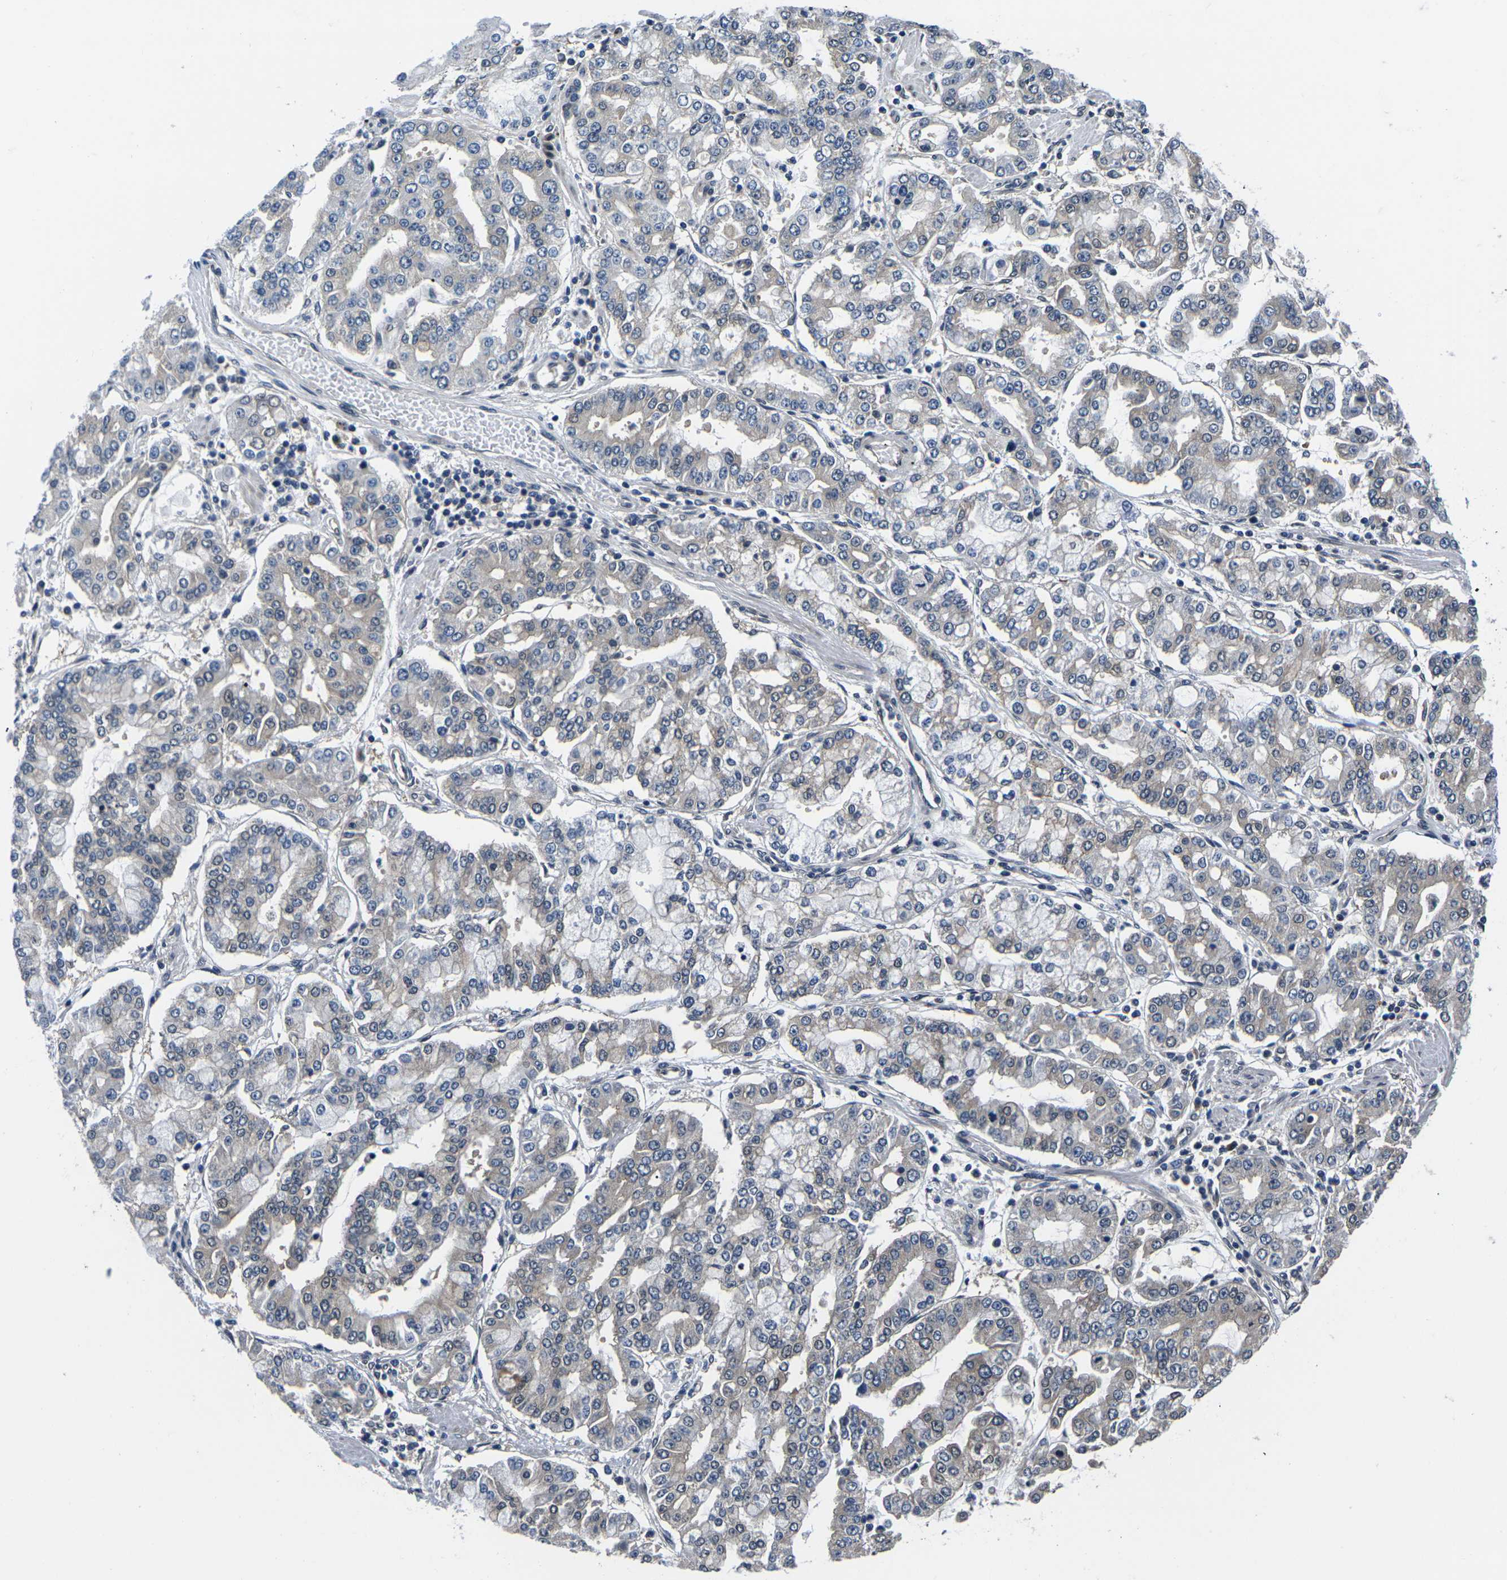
{"staining": {"intensity": "negative", "quantity": "none", "location": "none"}, "tissue": "stomach cancer", "cell_type": "Tumor cells", "image_type": "cancer", "snomed": [{"axis": "morphology", "description": "Adenocarcinoma, NOS"}, {"axis": "topography", "description": "Stomach"}], "caption": "Tumor cells show no significant protein positivity in stomach cancer.", "gene": "SNX10", "patient": {"sex": "male", "age": 76}}